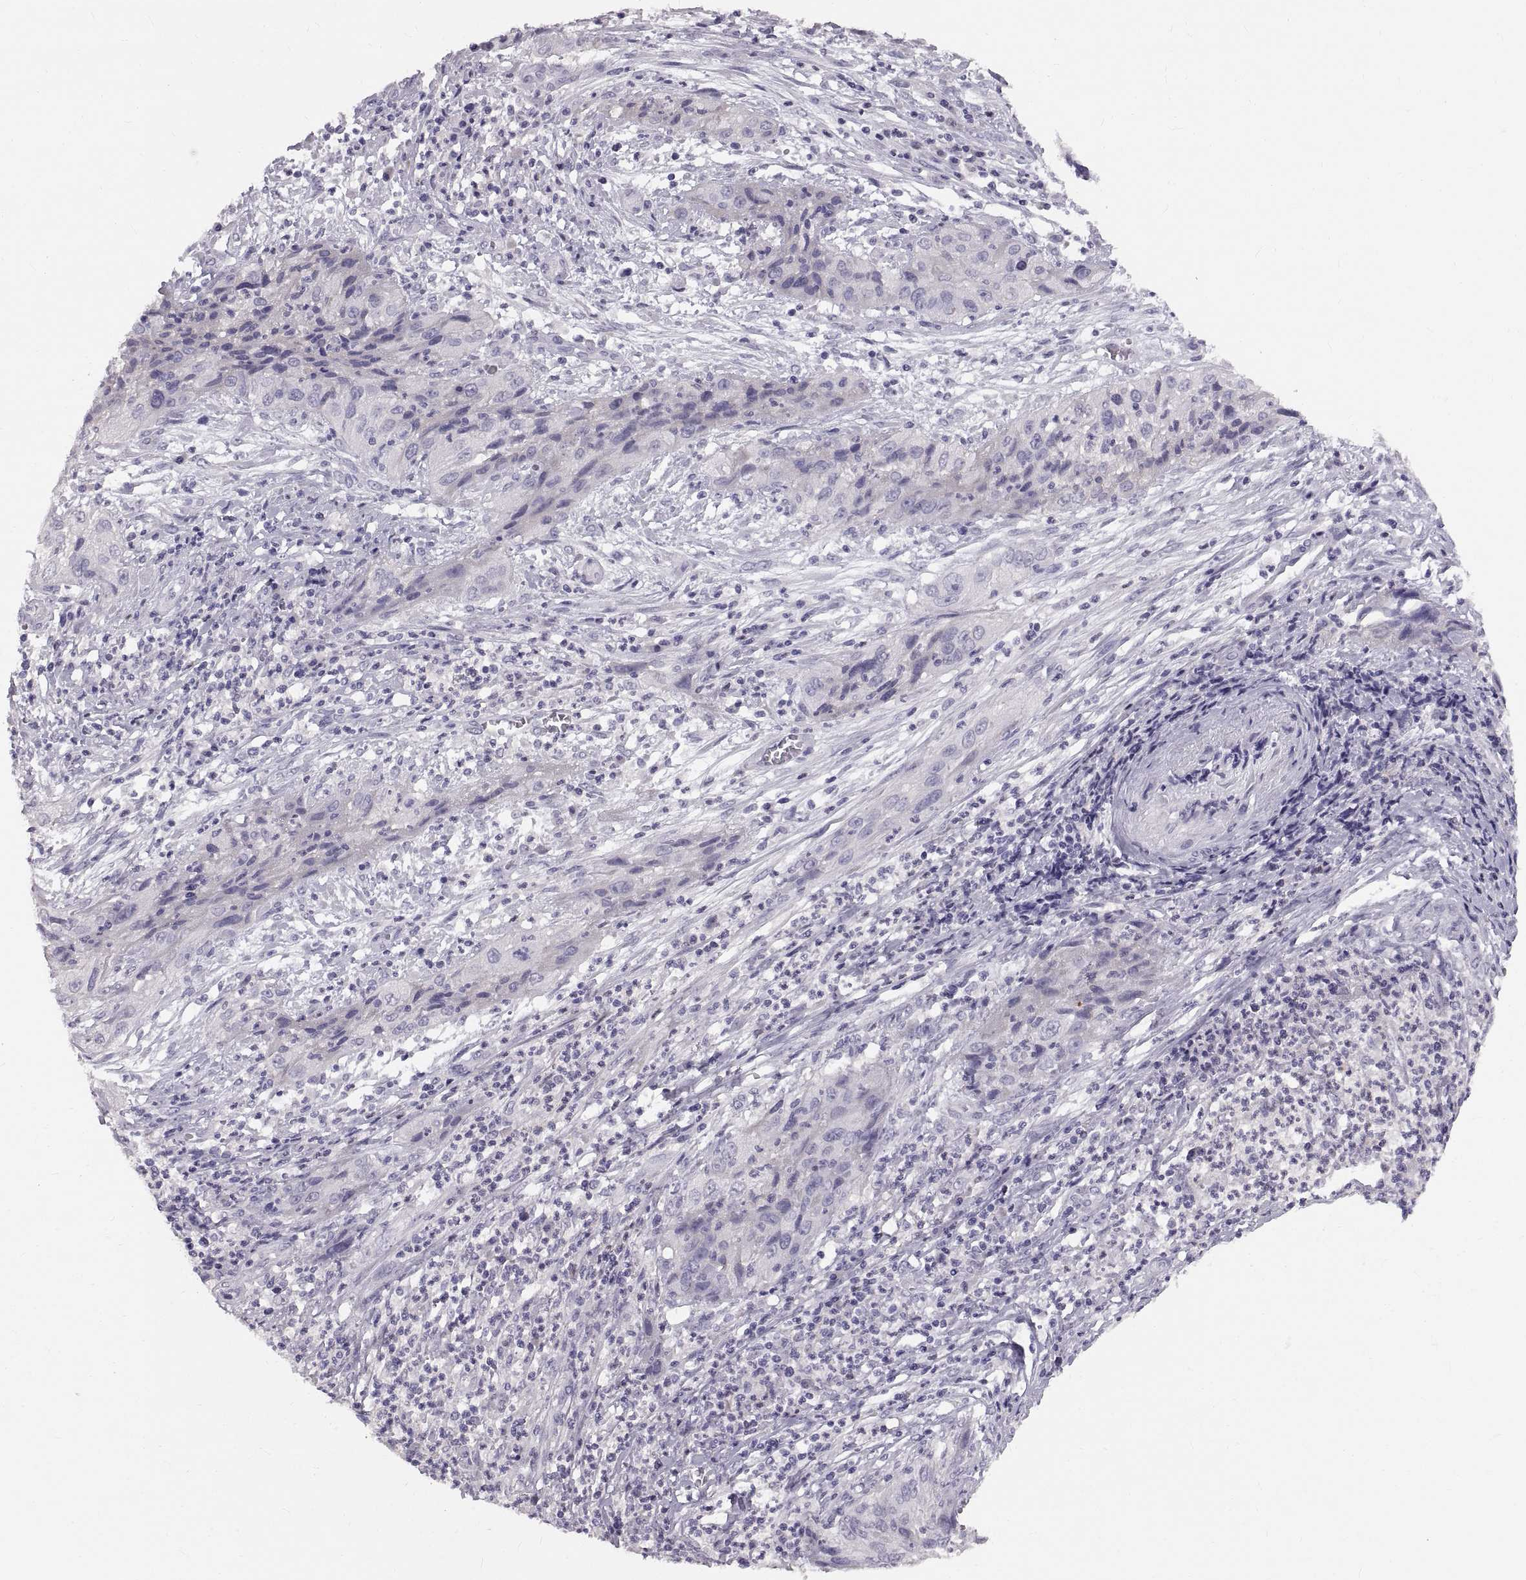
{"staining": {"intensity": "negative", "quantity": "none", "location": "none"}, "tissue": "cervical cancer", "cell_type": "Tumor cells", "image_type": "cancer", "snomed": [{"axis": "morphology", "description": "Squamous cell carcinoma, NOS"}, {"axis": "topography", "description": "Cervix"}], "caption": "Cervical squamous cell carcinoma stained for a protein using immunohistochemistry (IHC) displays no staining tumor cells.", "gene": "SPACDR", "patient": {"sex": "female", "age": 32}}